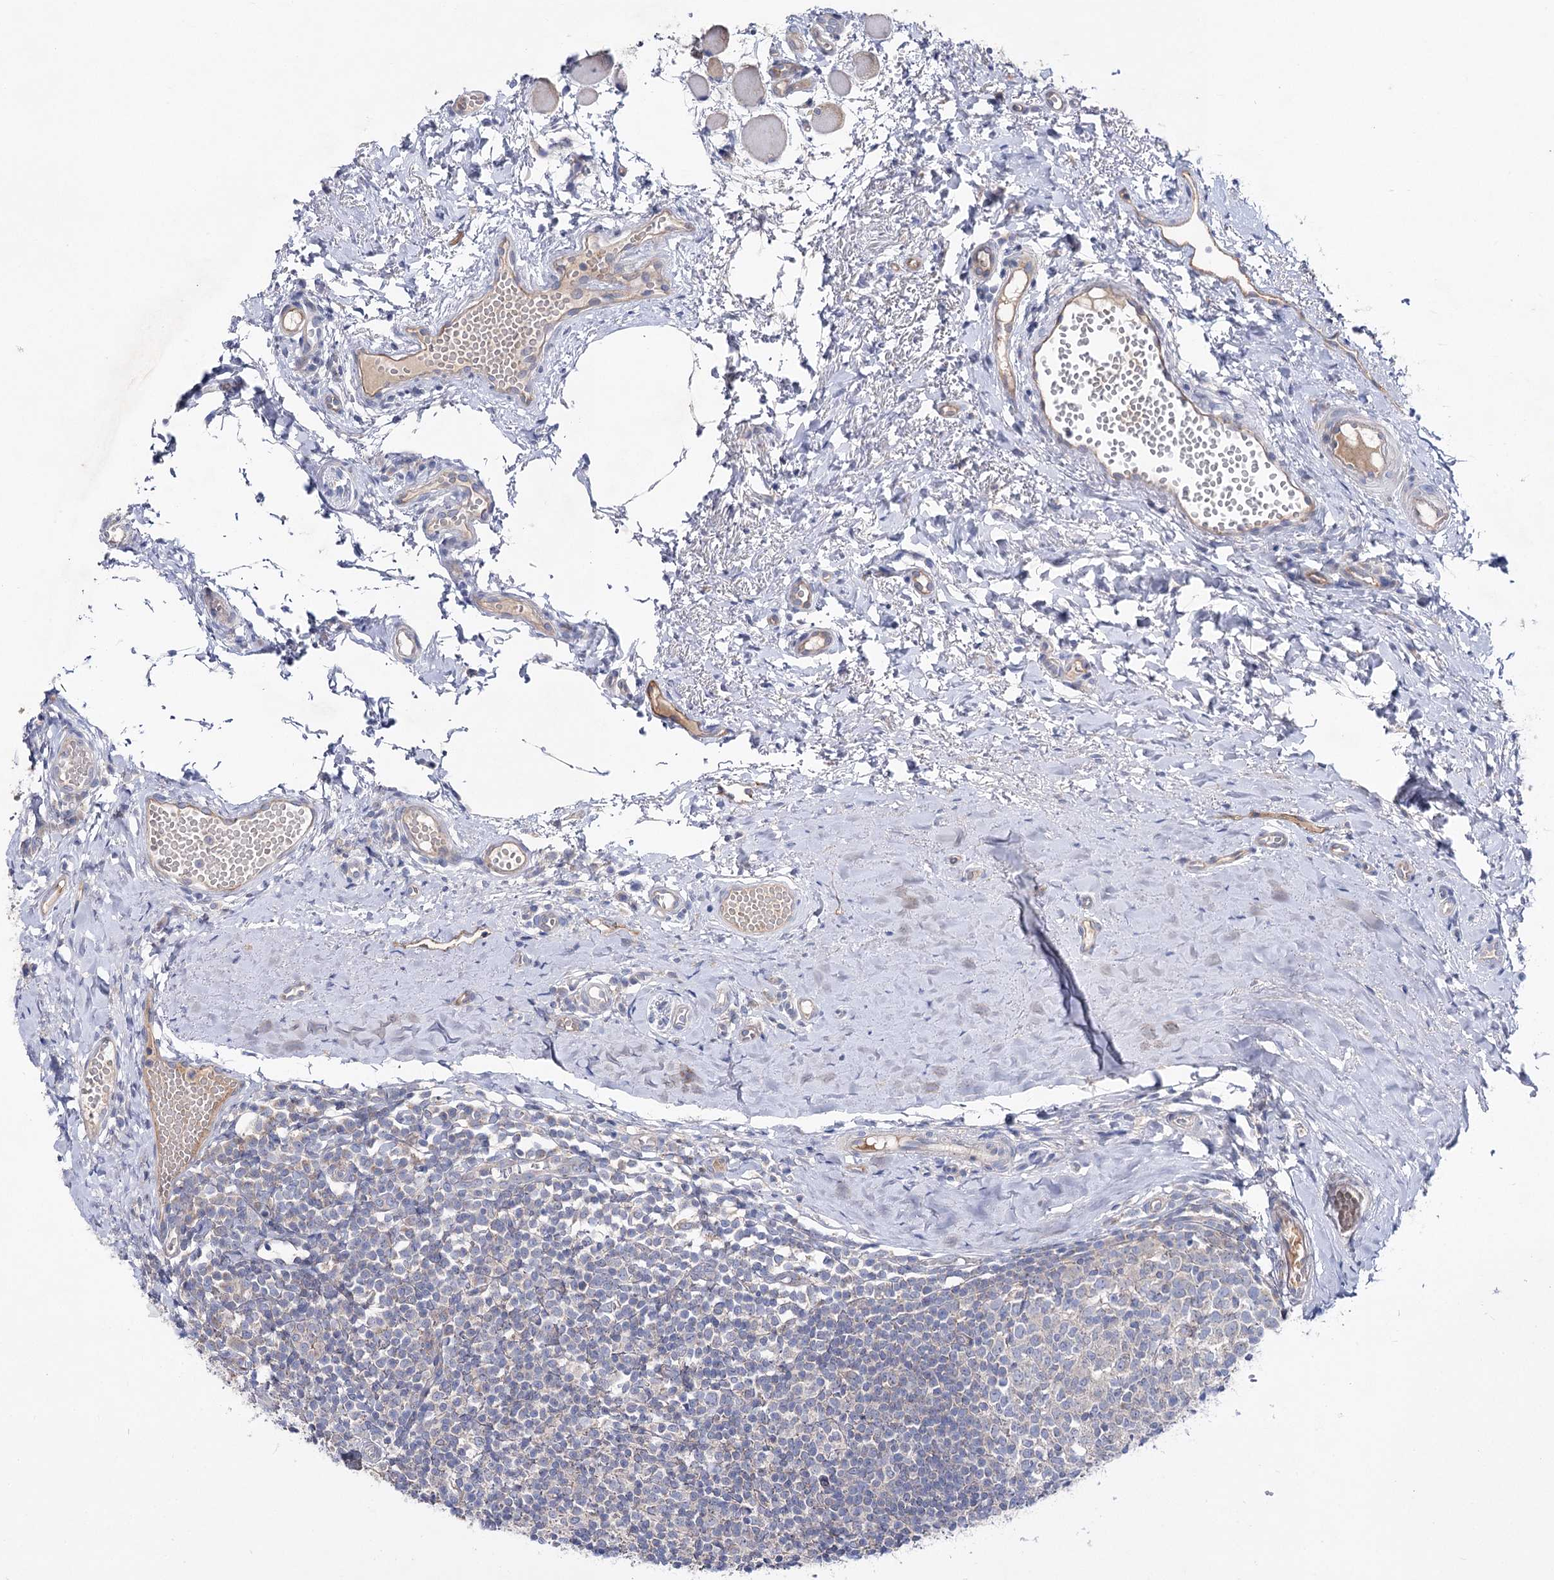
{"staining": {"intensity": "negative", "quantity": "none", "location": "none"}, "tissue": "tonsil", "cell_type": "Germinal center cells", "image_type": "normal", "snomed": [{"axis": "morphology", "description": "Normal tissue, NOS"}, {"axis": "topography", "description": "Tonsil"}], "caption": "DAB immunohistochemical staining of benign human tonsil shows no significant staining in germinal center cells.", "gene": "LRRC14B", "patient": {"sex": "female", "age": 19}}